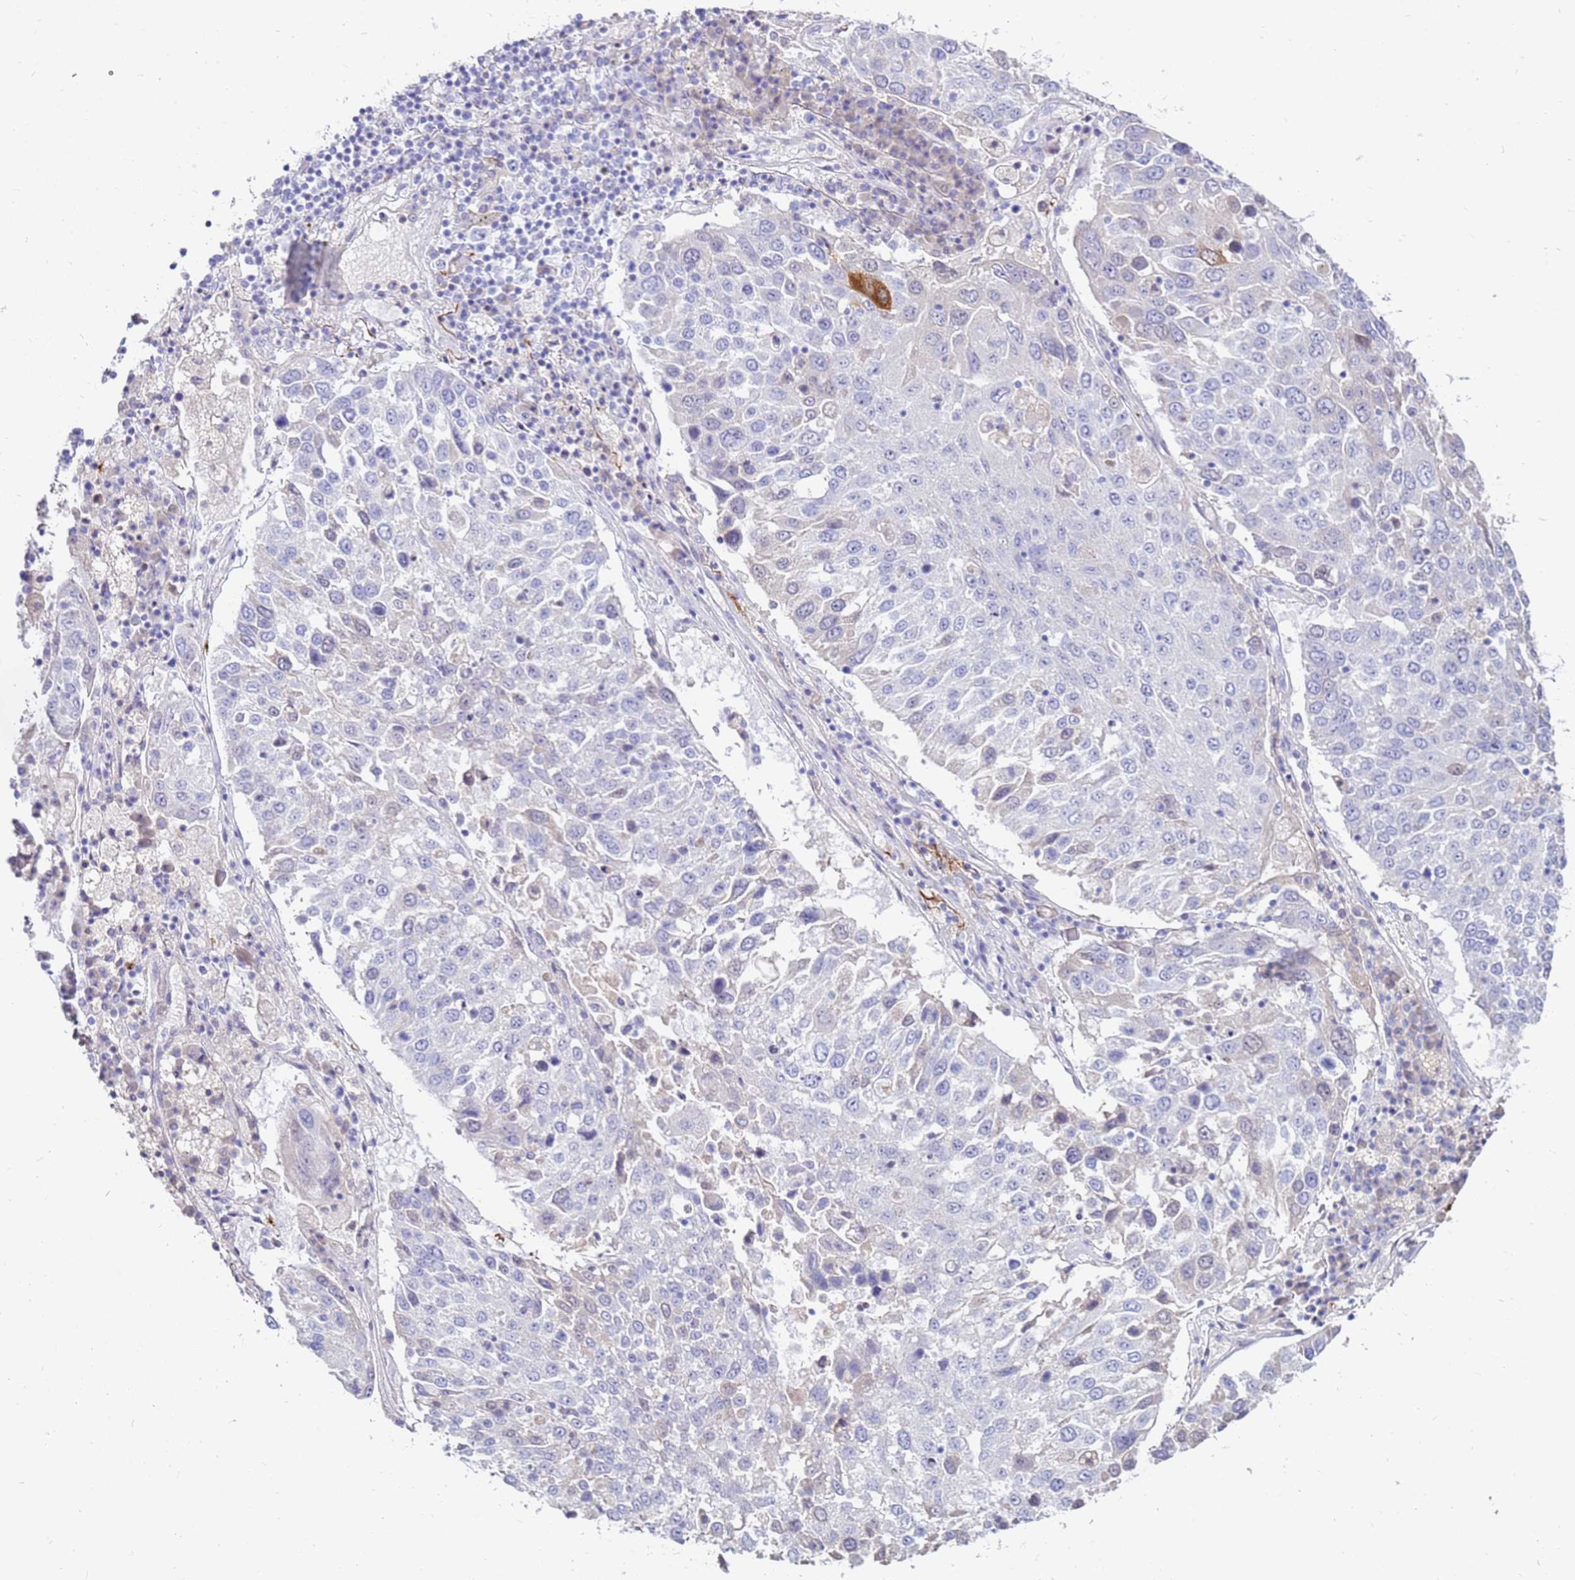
{"staining": {"intensity": "strong", "quantity": "<25%", "location": "cytoplasmic/membranous"}, "tissue": "lung cancer", "cell_type": "Tumor cells", "image_type": "cancer", "snomed": [{"axis": "morphology", "description": "Squamous cell carcinoma, NOS"}, {"axis": "topography", "description": "Lung"}], "caption": "This is a photomicrograph of immunohistochemistry staining of lung cancer (squamous cell carcinoma), which shows strong positivity in the cytoplasmic/membranous of tumor cells.", "gene": "EVPLL", "patient": {"sex": "male", "age": 65}}